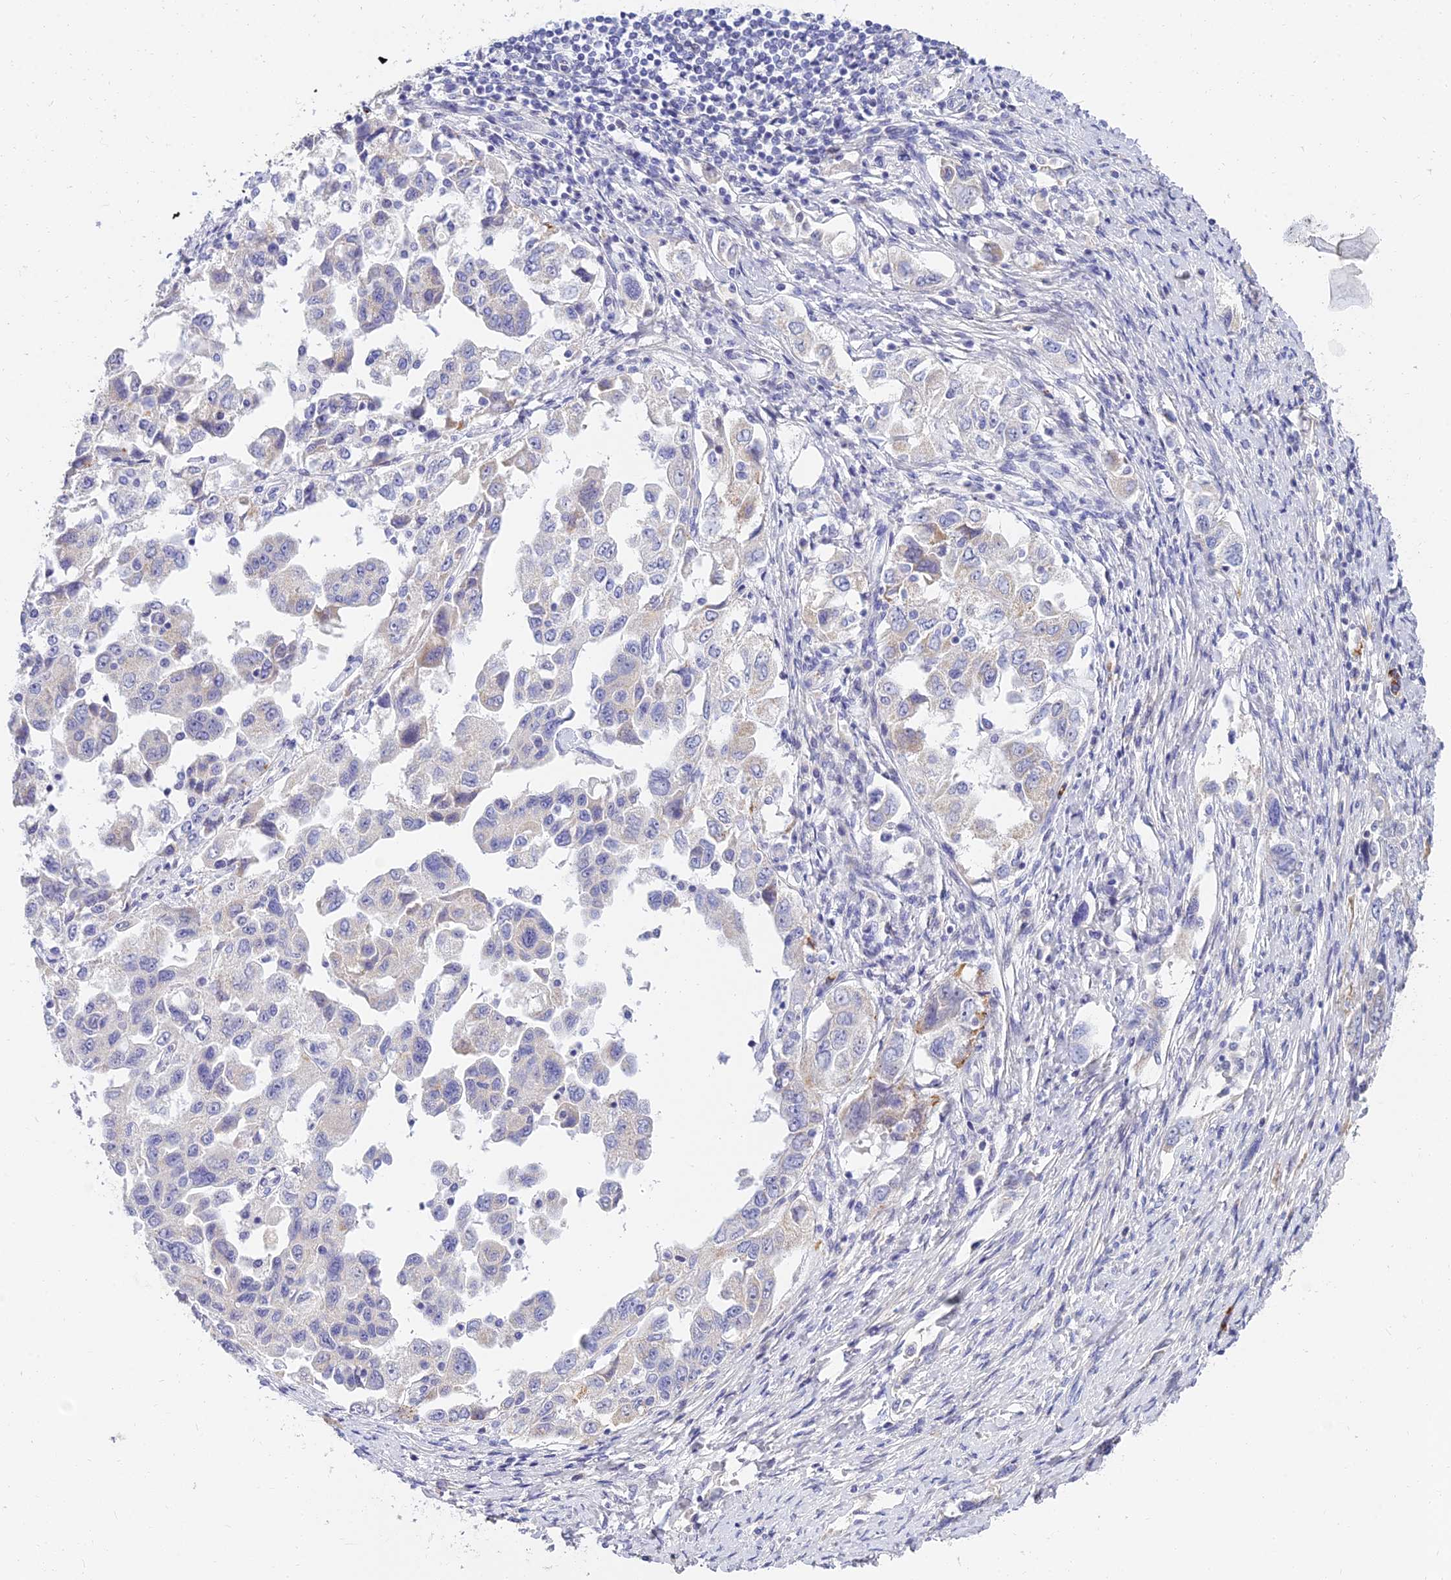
{"staining": {"intensity": "negative", "quantity": "none", "location": "none"}, "tissue": "ovarian cancer", "cell_type": "Tumor cells", "image_type": "cancer", "snomed": [{"axis": "morphology", "description": "Carcinoma, NOS"}, {"axis": "morphology", "description": "Cystadenocarcinoma, serous, NOS"}, {"axis": "topography", "description": "Ovary"}], "caption": "Tumor cells show no significant protein positivity in serous cystadenocarcinoma (ovarian).", "gene": "VWC2L", "patient": {"sex": "female", "age": 69}}